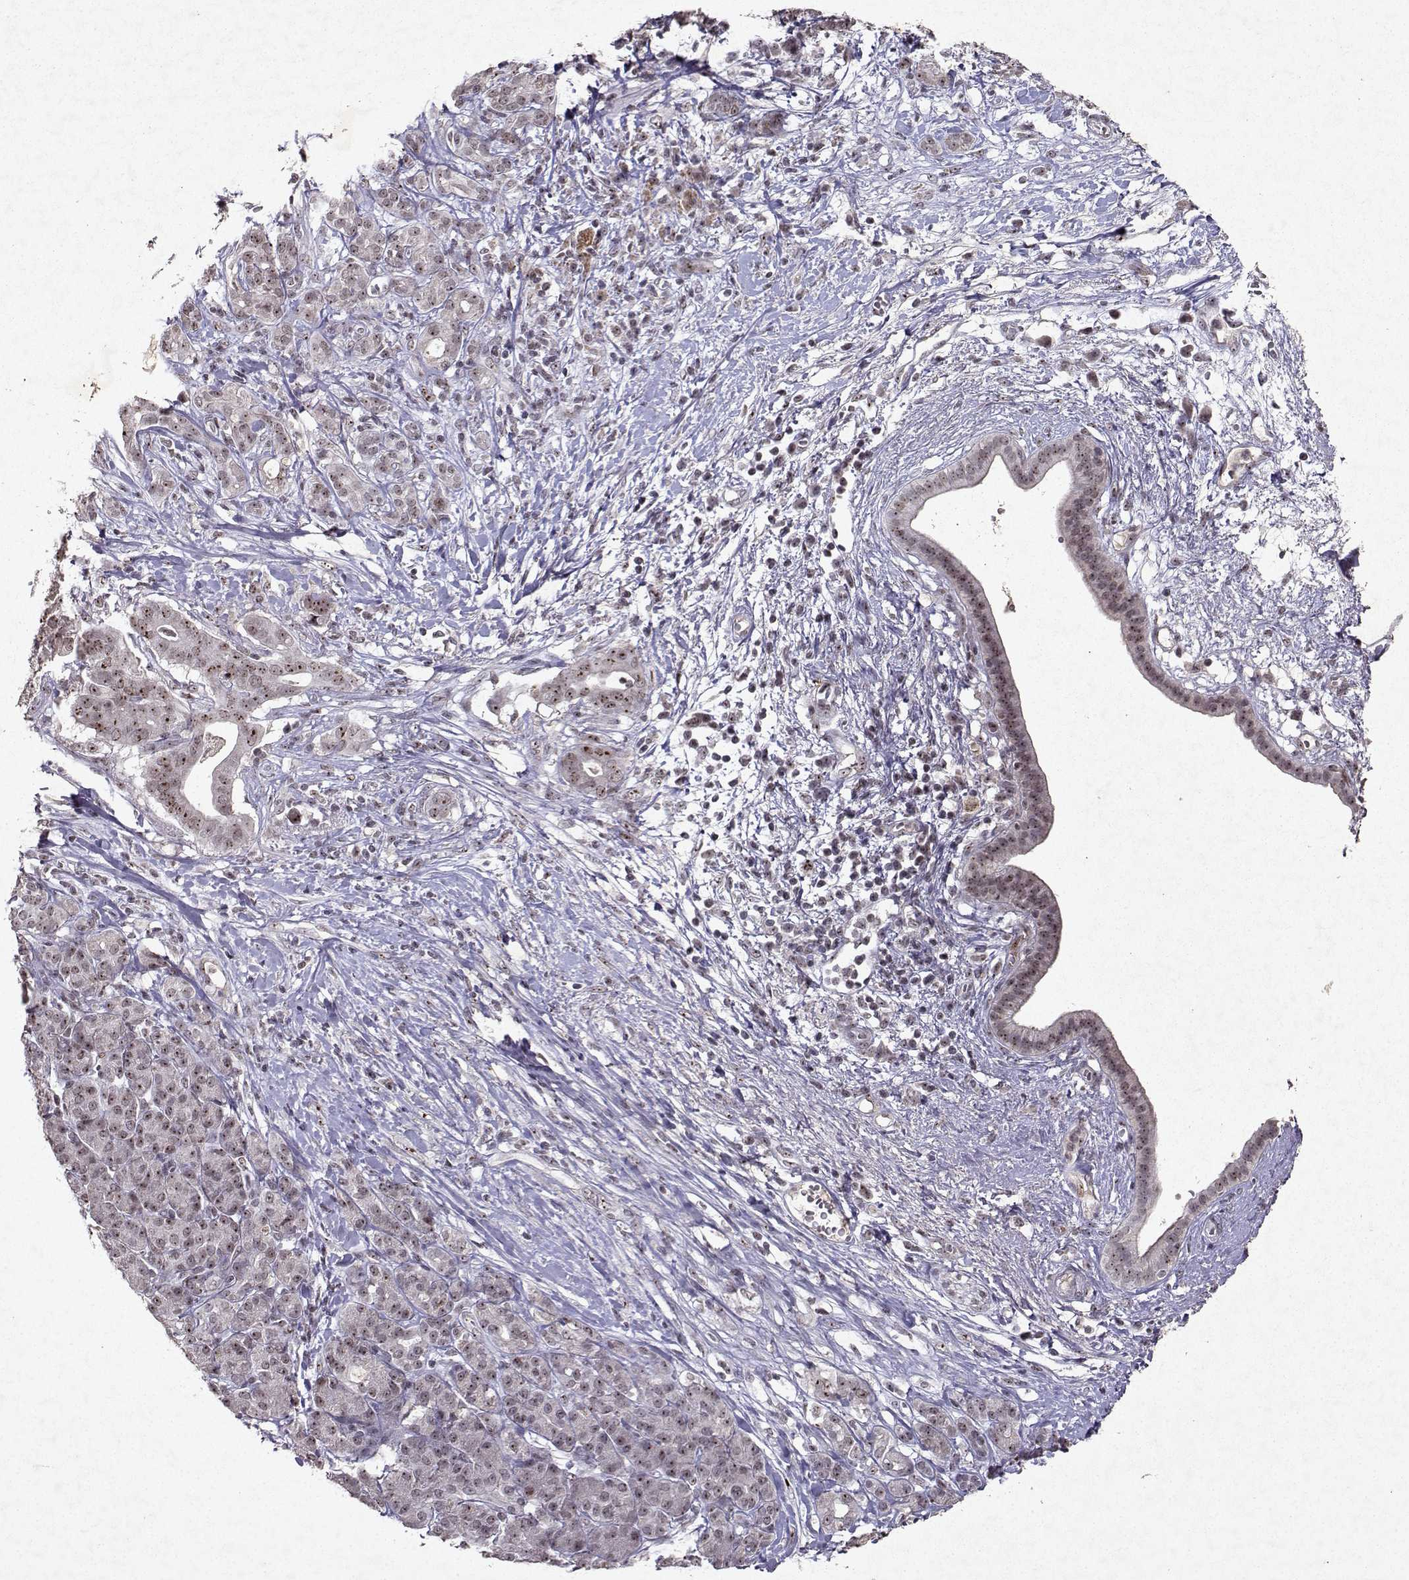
{"staining": {"intensity": "weak", "quantity": ">75%", "location": "nuclear"}, "tissue": "pancreatic cancer", "cell_type": "Tumor cells", "image_type": "cancer", "snomed": [{"axis": "morphology", "description": "Adenocarcinoma, NOS"}, {"axis": "topography", "description": "Pancreas"}], "caption": "A low amount of weak nuclear staining is appreciated in approximately >75% of tumor cells in adenocarcinoma (pancreatic) tissue.", "gene": "DDX56", "patient": {"sex": "male", "age": 61}}